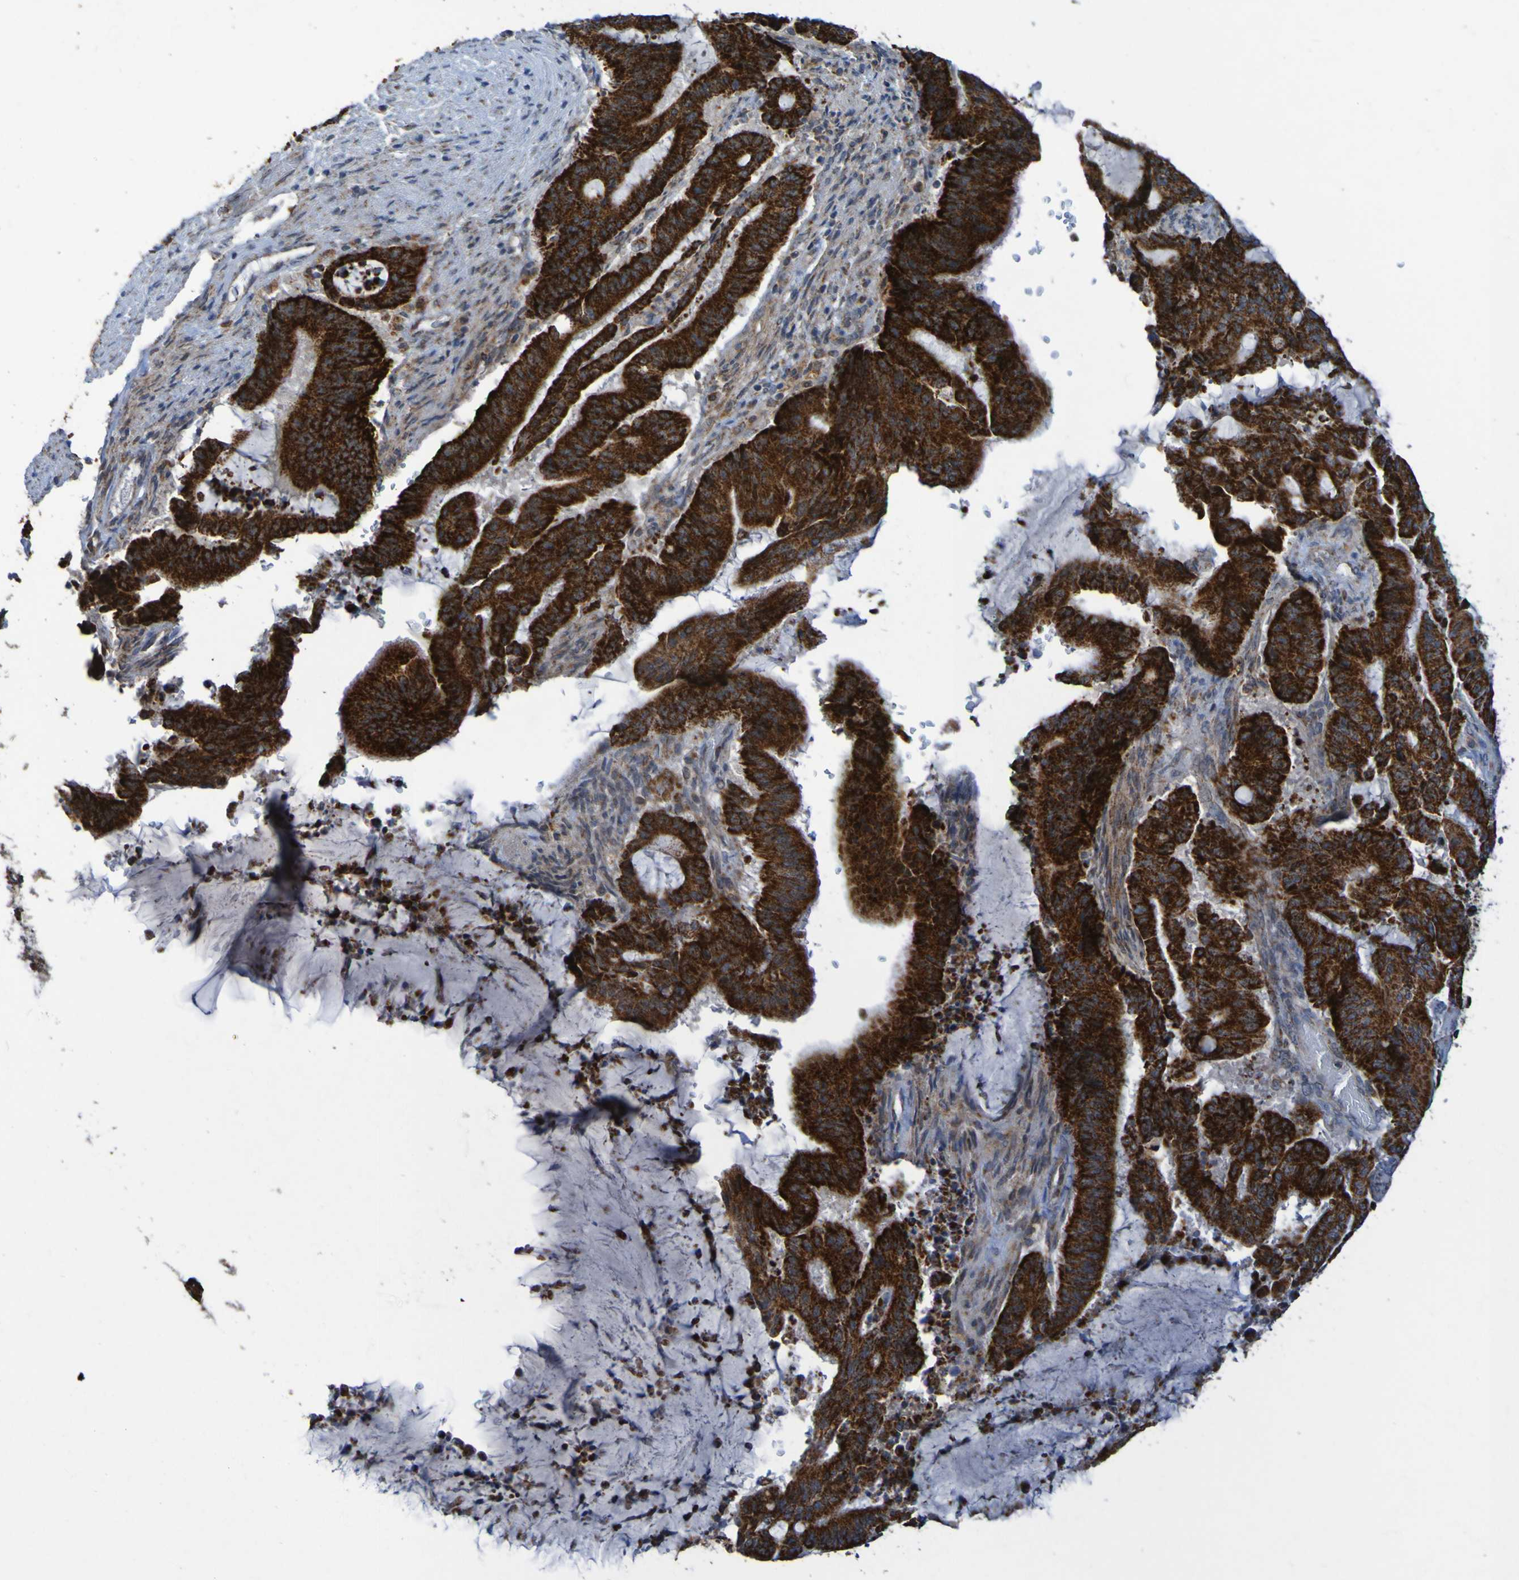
{"staining": {"intensity": "strong", "quantity": ">75%", "location": "cytoplasmic/membranous"}, "tissue": "liver cancer", "cell_type": "Tumor cells", "image_type": "cancer", "snomed": [{"axis": "morphology", "description": "Cholangiocarcinoma"}, {"axis": "topography", "description": "Liver"}], "caption": "Immunohistochemistry (DAB) staining of liver cancer (cholangiocarcinoma) displays strong cytoplasmic/membranous protein staining in approximately >75% of tumor cells.", "gene": "CCDC51", "patient": {"sex": "female", "age": 73}}